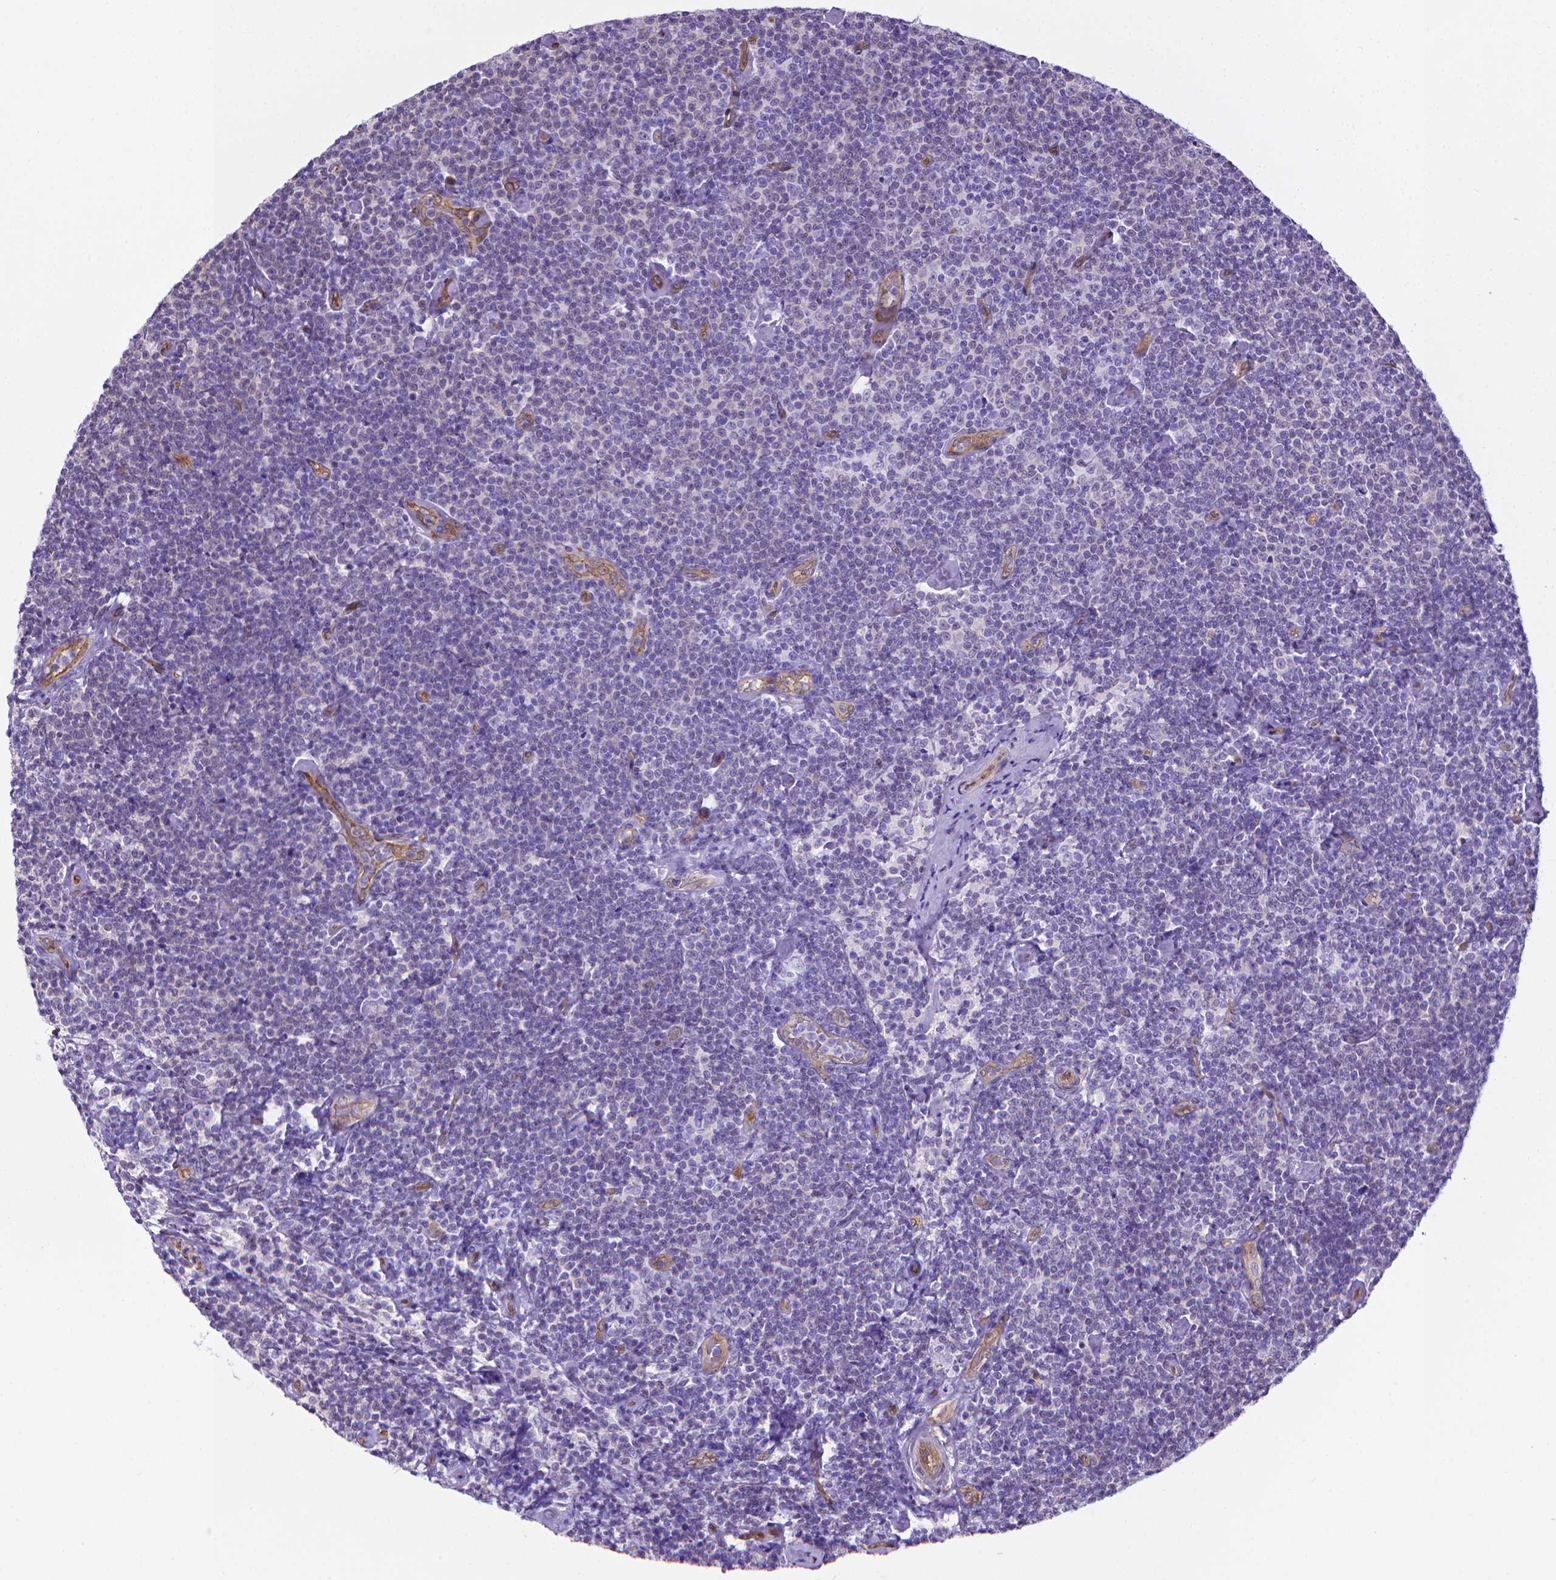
{"staining": {"intensity": "negative", "quantity": "none", "location": "none"}, "tissue": "lymphoma", "cell_type": "Tumor cells", "image_type": "cancer", "snomed": [{"axis": "morphology", "description": "Malignant lymphoma, non-Hodgkin's type, Low grade"}, {"axis": "topography", "description": "Lymph node"}], "caption": "Human lymphoma stained for a protein using IHC shows no positivity in tumor cells.", "gene": "CLIC4", "patient": {"sex": "male", "age": 81}}